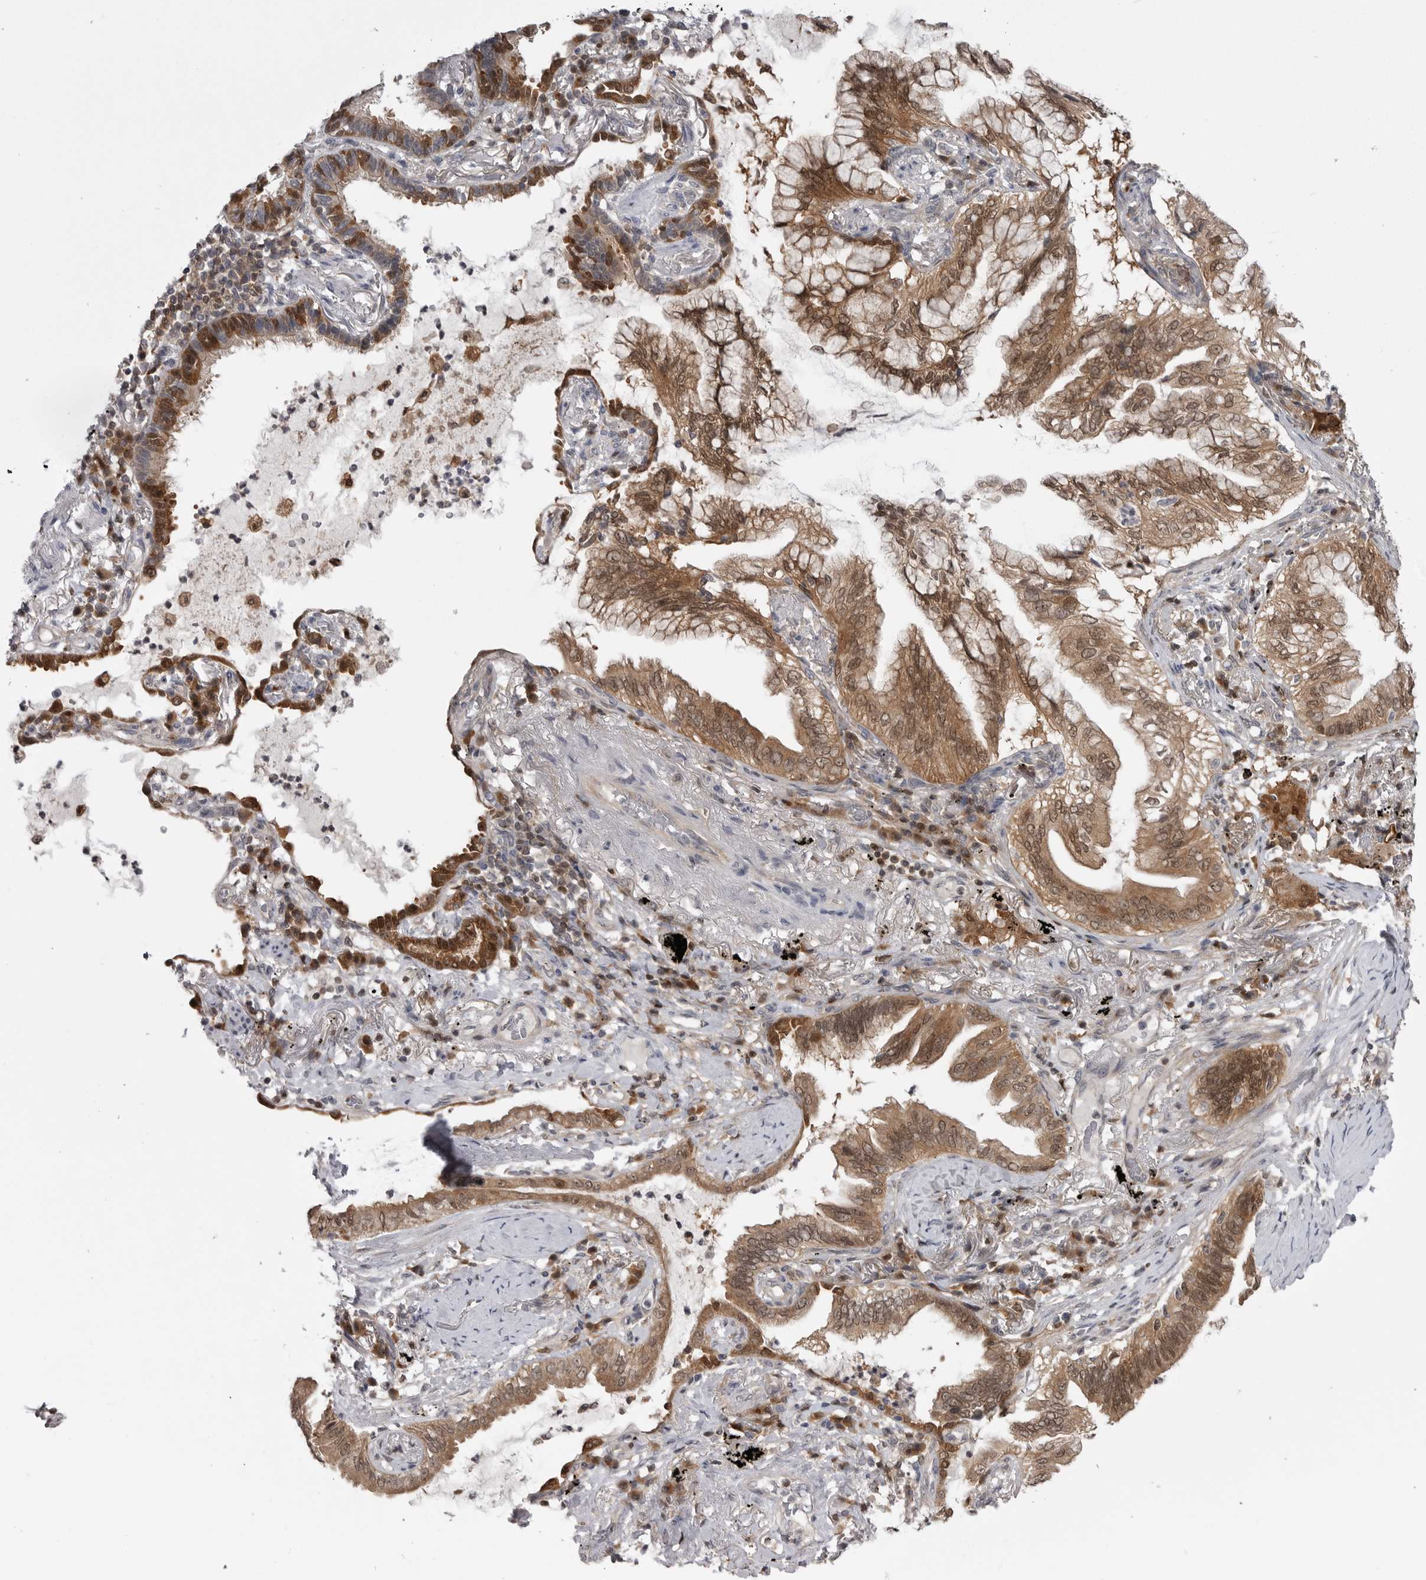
{"staining": {"intensity": "moderate", "quantity": ">75%", "location": "cytoplasmic/membranous"}, "tissue": "lung cancer", "cell_type": "Tumor cells", "image_type": "cancer", "snomed": [{"axis": "morphology", "description": "Adenocarcinoma, NOS"}, {"axis": "topography", "description": "Lung"}], "caption": "Tumor cells reveal moderate cytoplasmic/membranous positivity in approximately >75% of cells in lung cancer.", "gene": "MAPK13", "patient": {"sex": "female", "age": 70}}